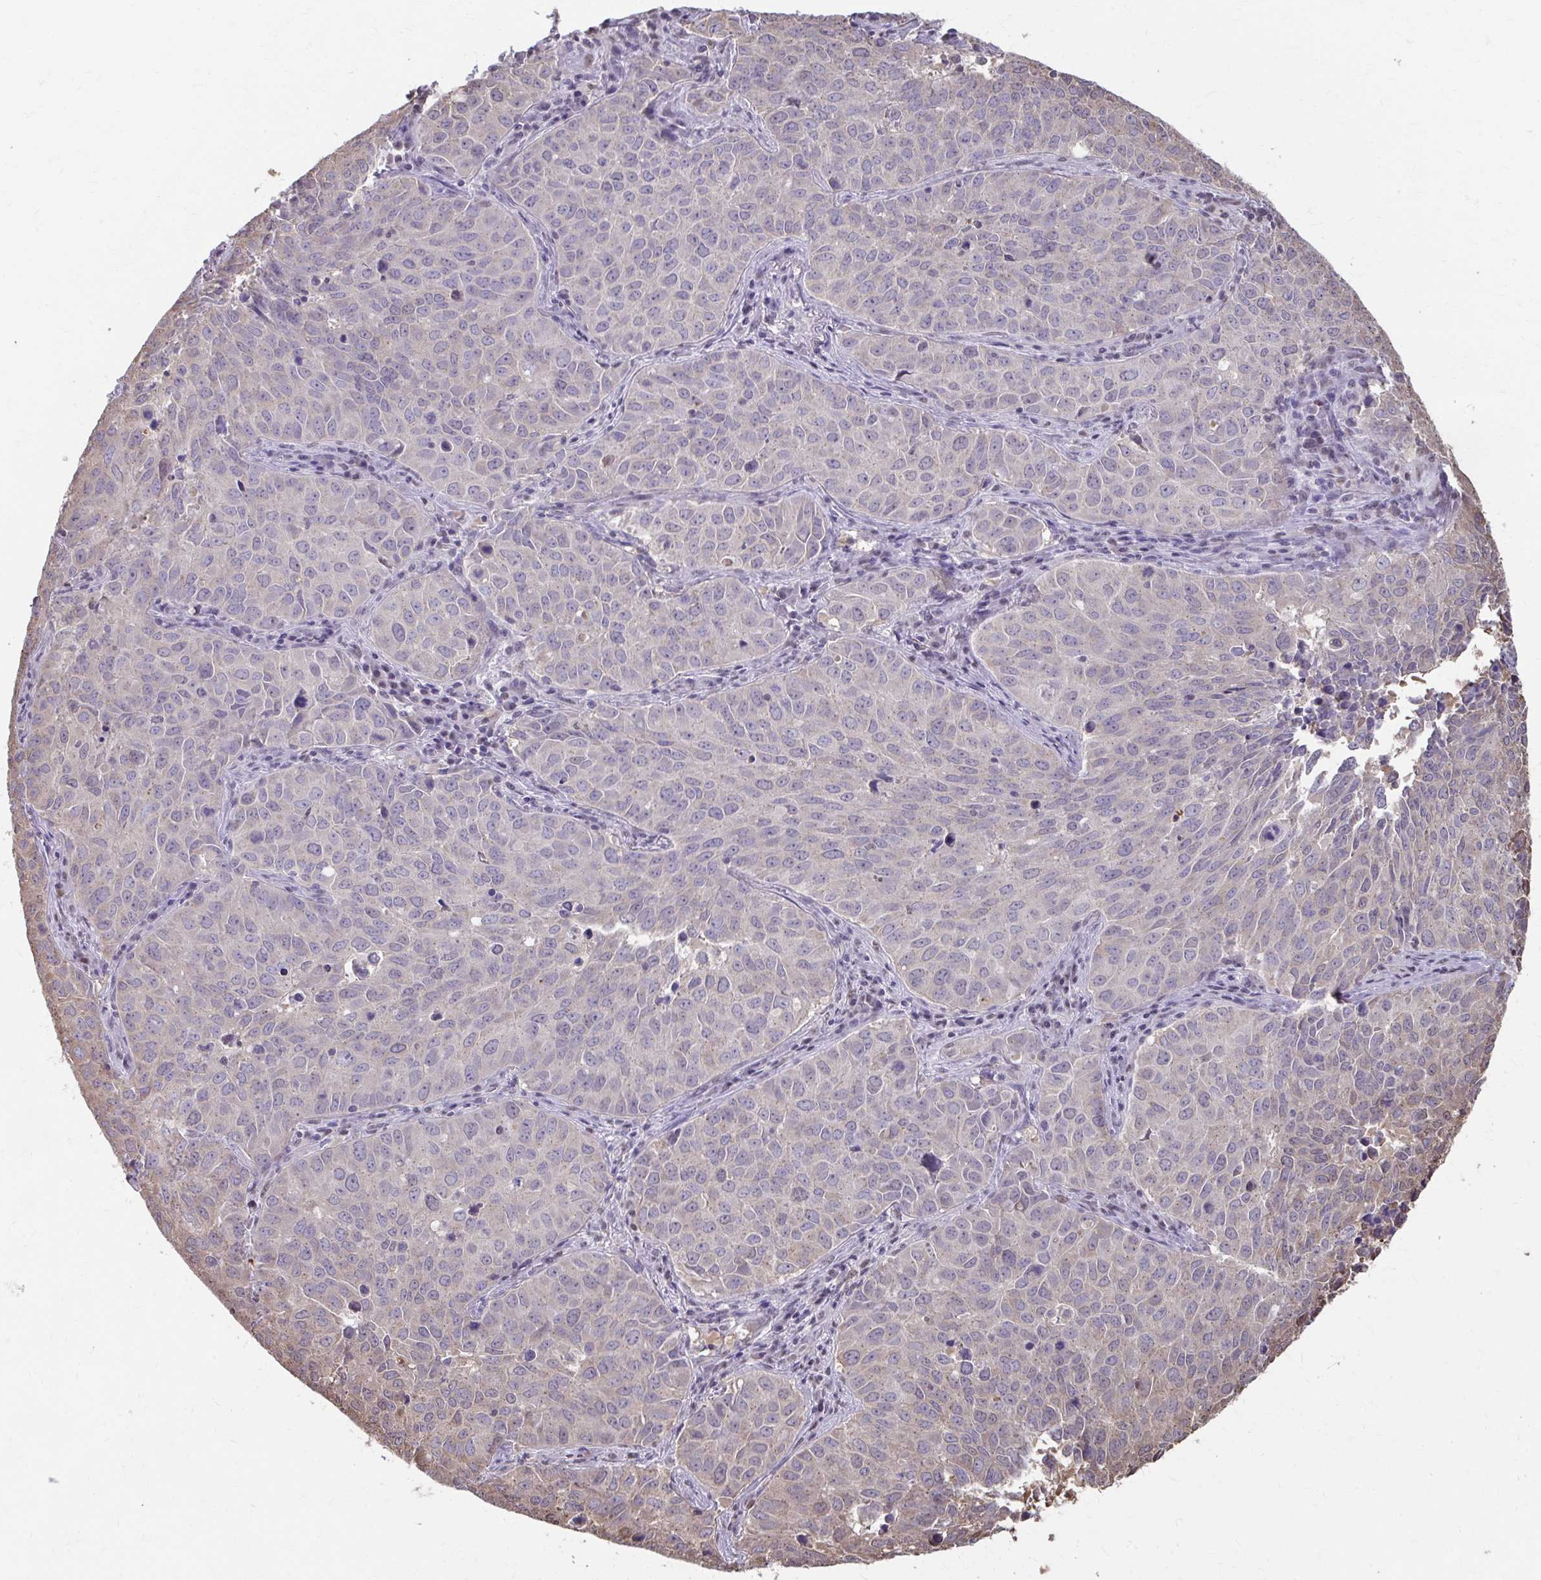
{"staining": {"intensity": "negative", "quantity": "none", "location": "none"}, "tissue": "lung cancer", "cell_type": "Tumor cells", "image_type": "cancer", "snomed": [{"axis": "morphology", "description": "Adenocarcinoma, NOS"}, {"axis": "topography", "description": "Lung"}], "caption": "This is a image of immunohistochemistry staining of lung adenocarcinoma, which shows no staining in tumor cells.", "gene": "ING4", "patient": {"sex": "female", "age": 50}}